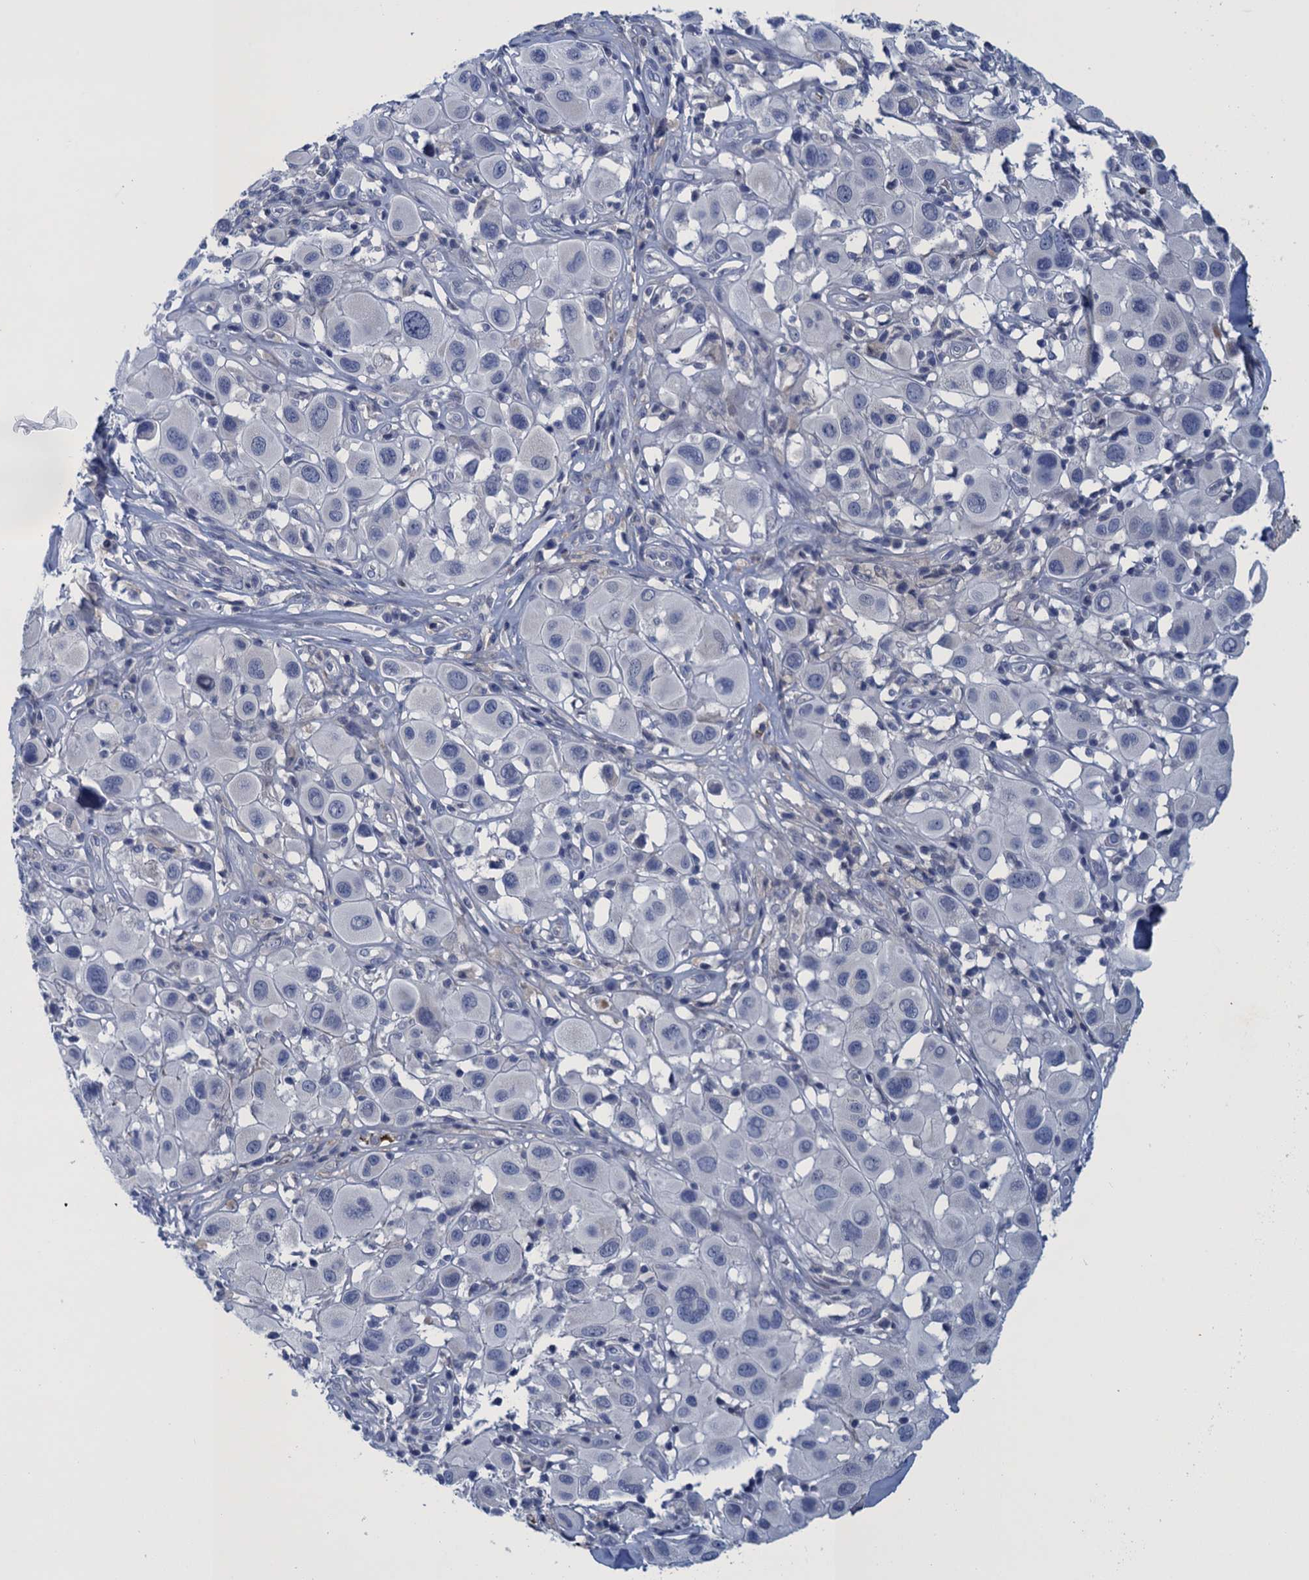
{"staining": {"intensity": "negative", "quantity": "none", "location": "none"}, "tissue": "melanoma", "cell_type": "Tumor cells", "image_type": "cancer", "snomed": [{"axis": "morphology", "description": "Malignant melanoma, Metastatic site"}, {"axis": "topography", "description": "Skin"}], "caption": "This is an immunohistochemistry micrograph of human melanoma. There is no positivity in tumor cells.", "gene": "SCEL", "patient": {"sex": "male", "age": 41}}